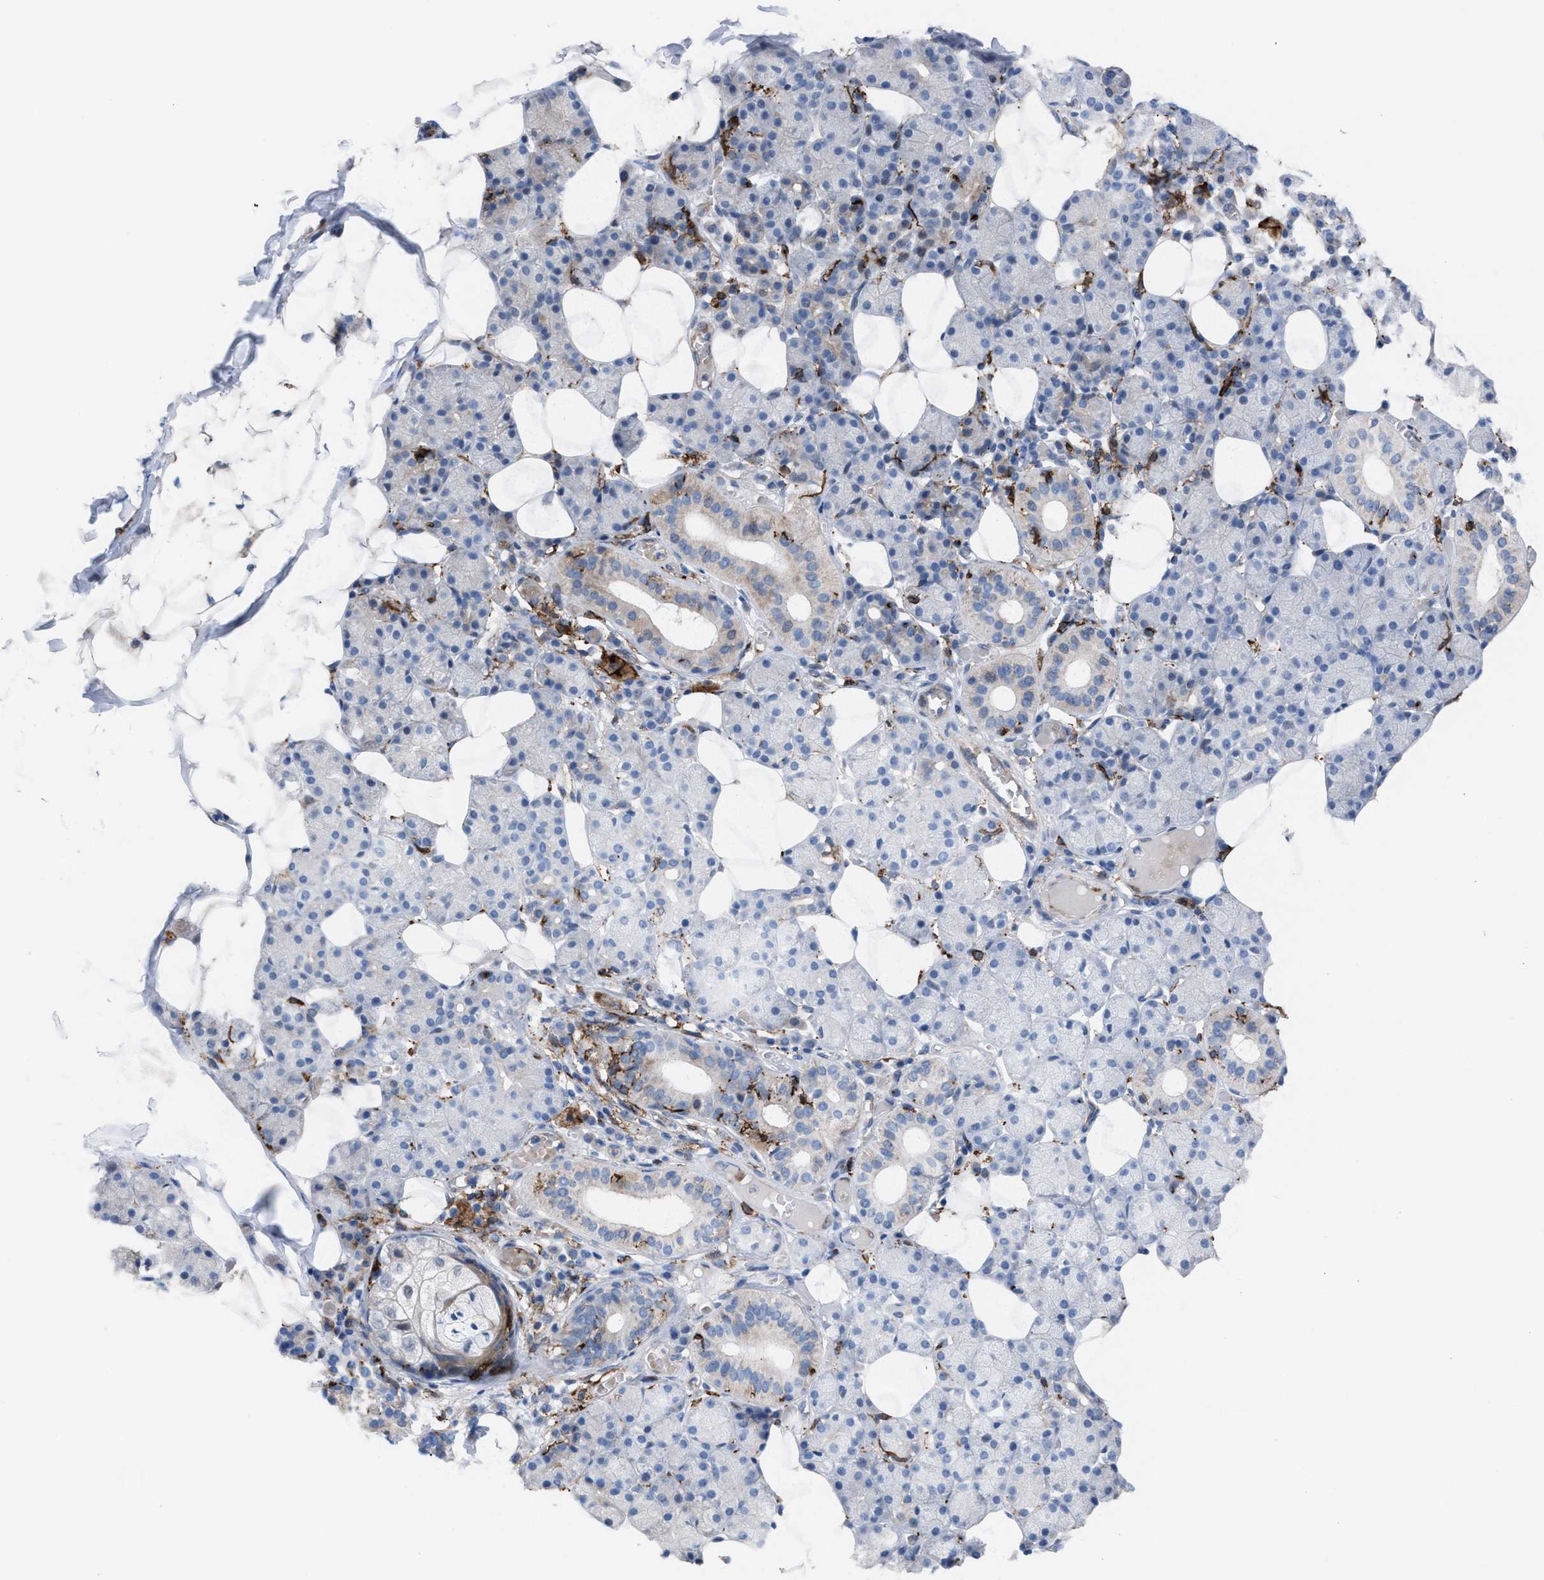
{"staining": {"intensity": "weak", "quantity": "<25%", "location": "cytoplasmic/membranous"}, "tissue": "salivary gland", "cell_type": "Glandular cells", "image_type": "normal", "snomed": [{"axis": "morphology", "description": "Normal tissue, NOS"}, {"axis": "topography", "description": "Salivary gland"}], "caption": "Immunohistochemistry histopathology image of unremarkable salivary gland stained for a protein (brown), which demonstrates no positivity in glandular cells.", "gene": "SLC47A1", "patient": {"sex": "female", "age": 33}}